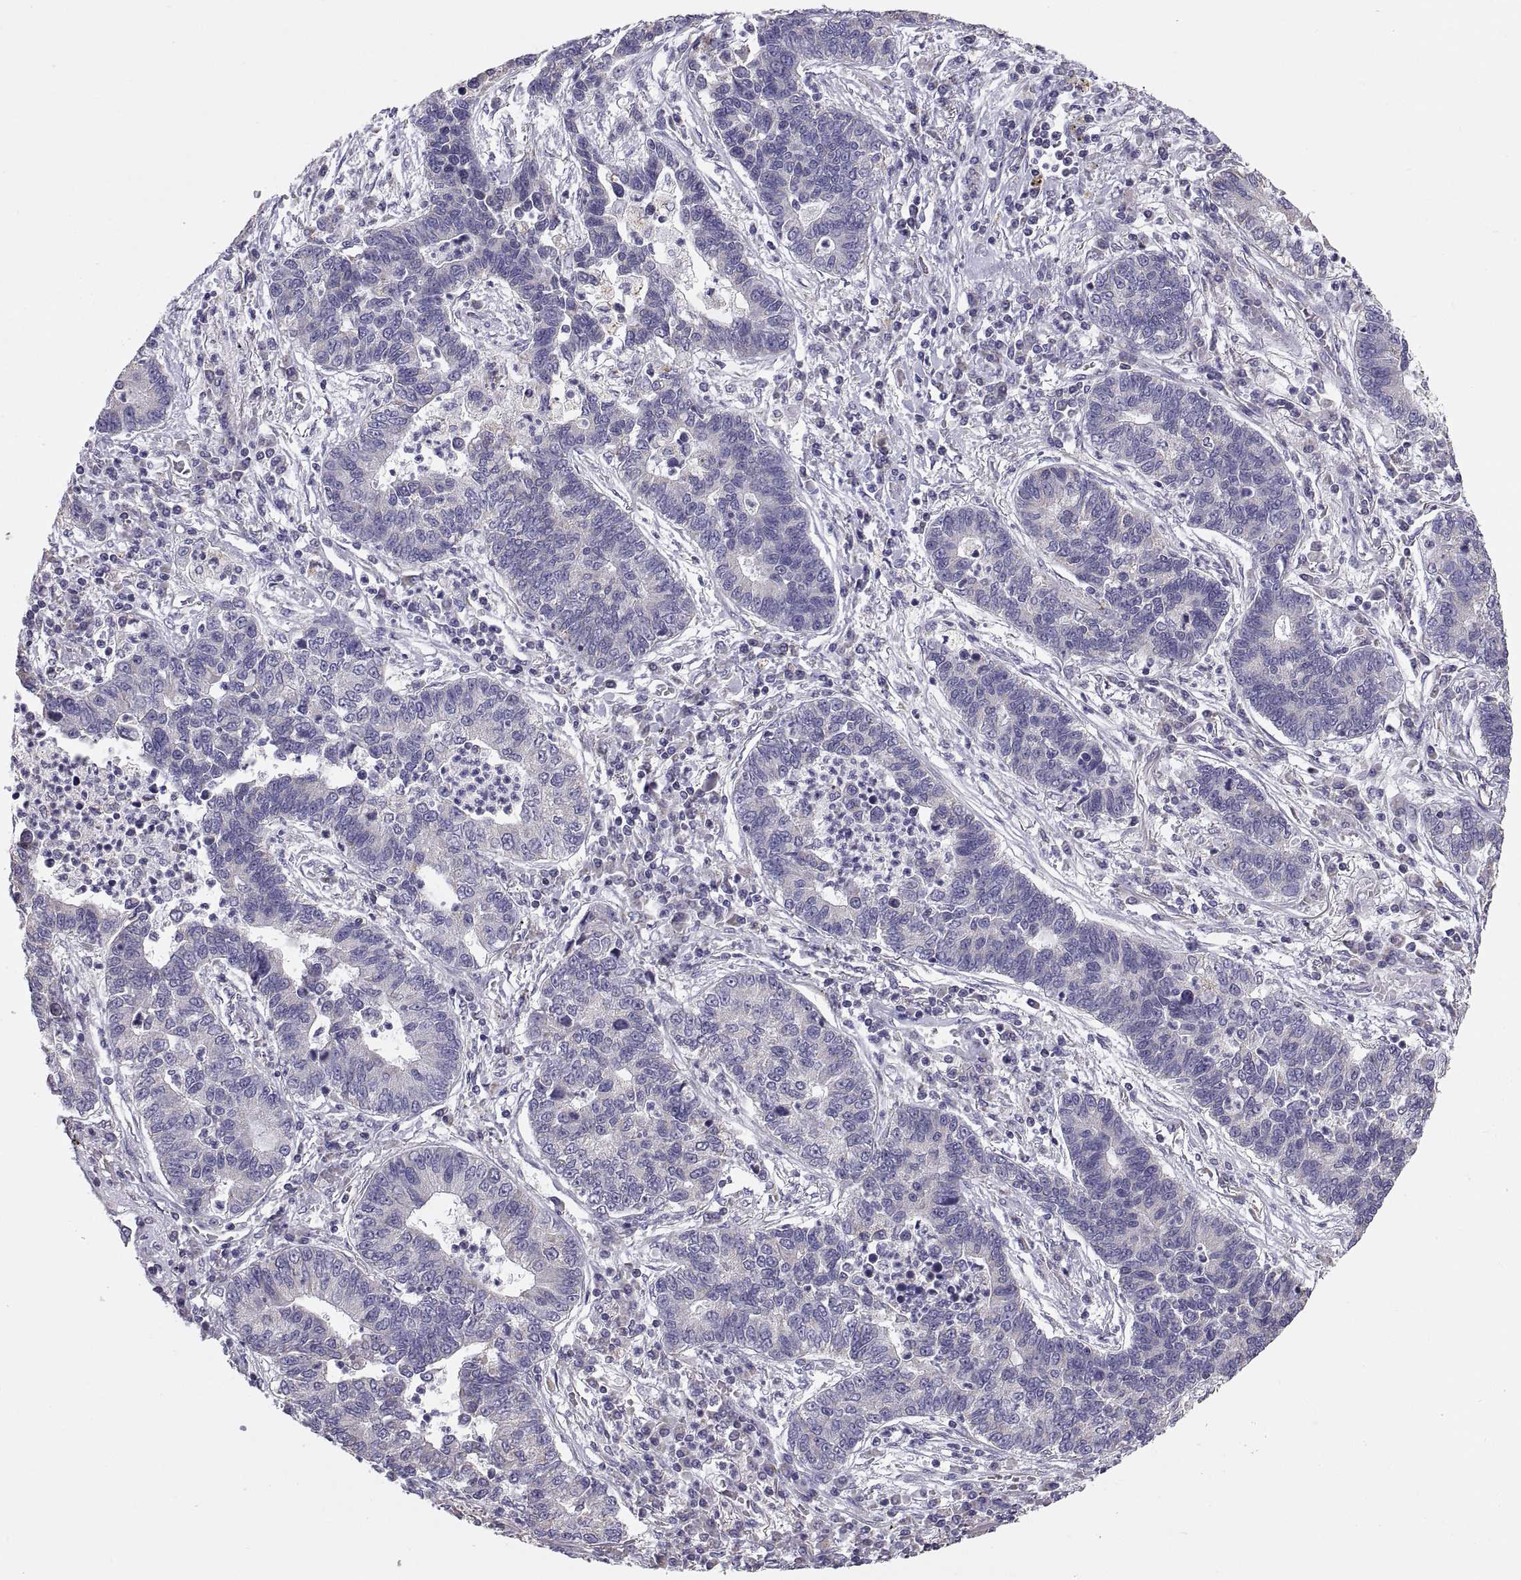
{"staining": {"intensity": "negative", "quantity": "none", "location": "none"}, "tissue": "lung cancer", "cell_type": "Tumor cells", "image_type": "cancer", "snomed": [{"axis": "morphology", "description": "Adenocarcinoma, NOS"}, {"axis": "topography", "description": "Lung"}], "caption": "Lung cancer (adenocarcinoma) was stained to show a protein in brown. There is no significant positivity in tumor cells.", "gene": "TNNC1", "patient": {"sex": "female", "age": 57}}